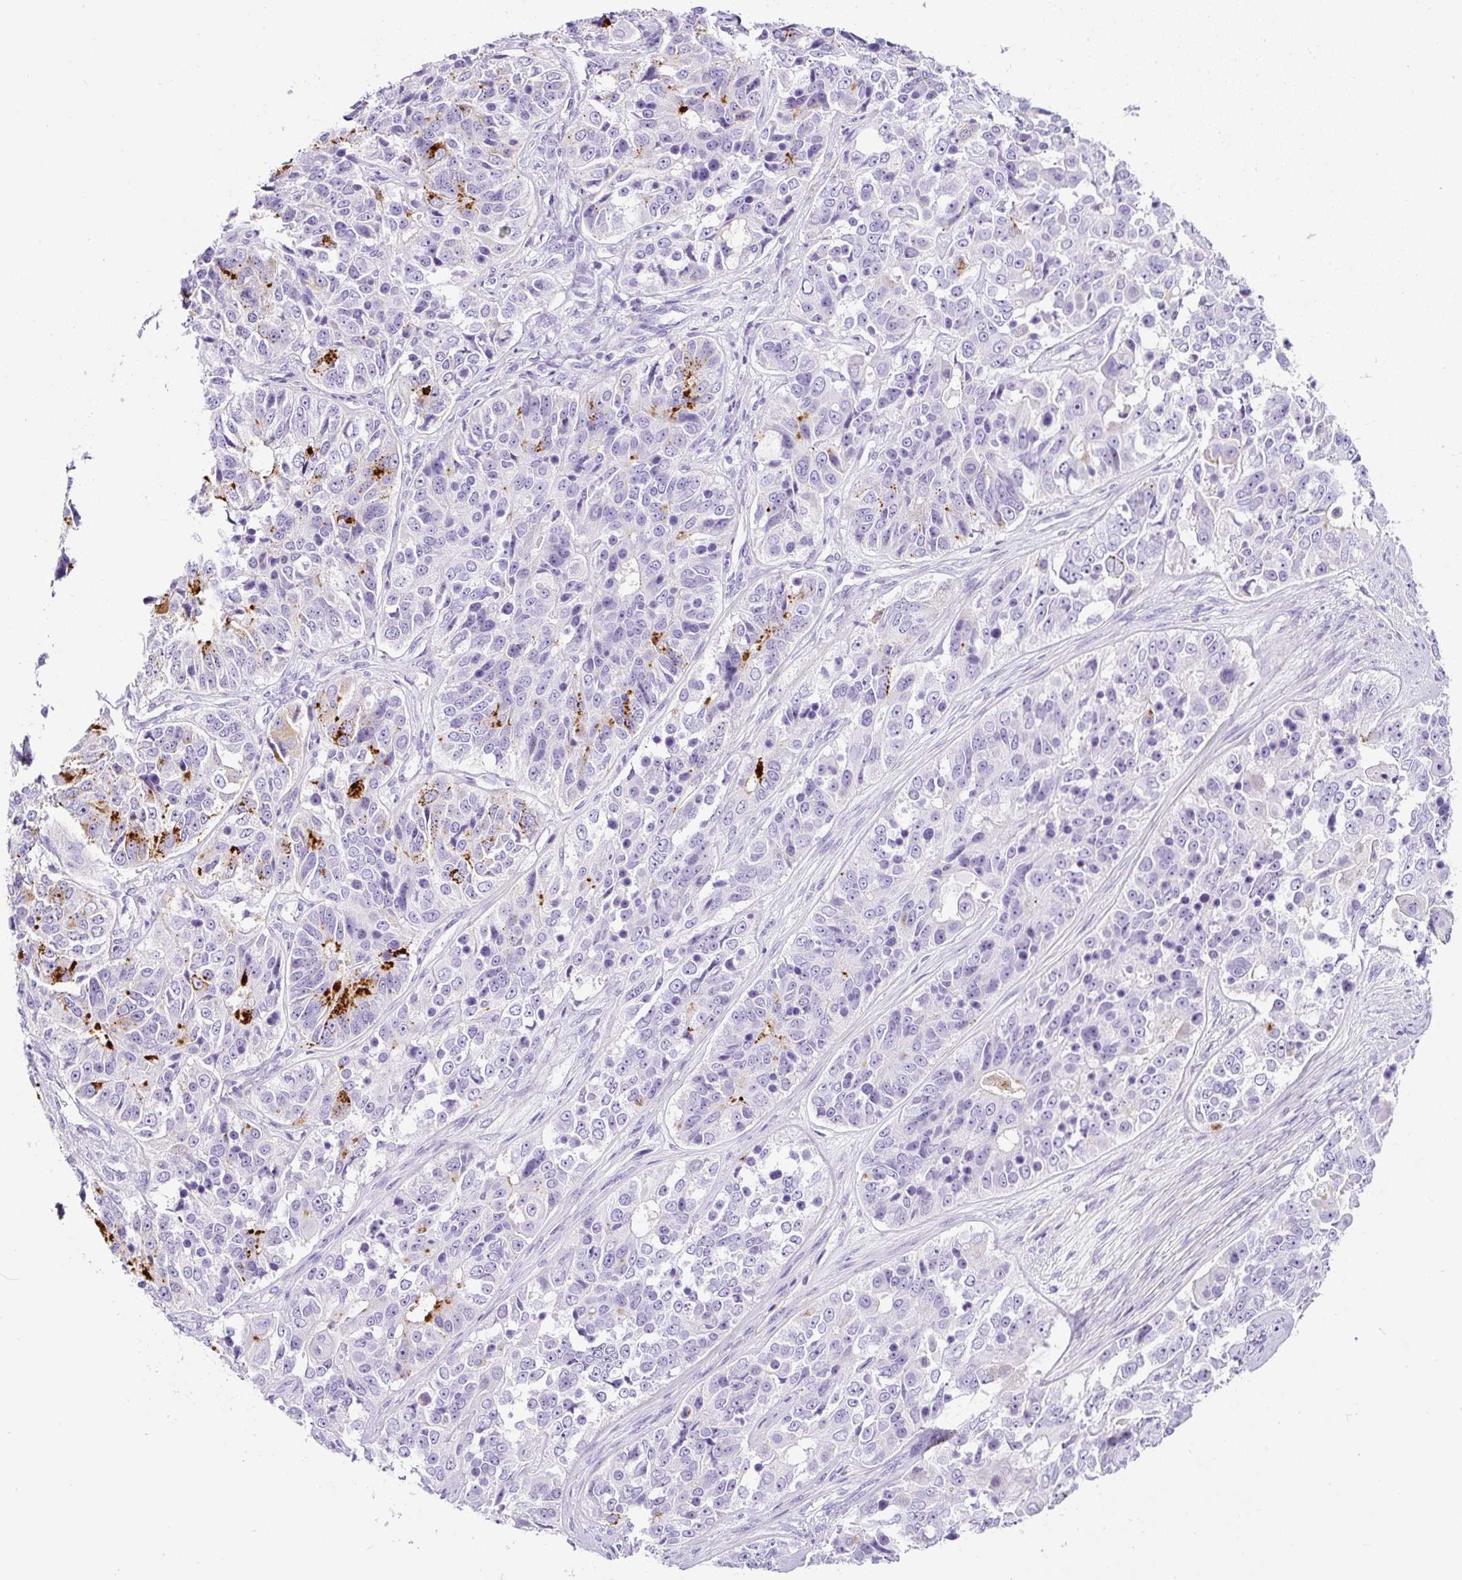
{"staining": {"intensity": "strong", "quantity": "<25%", "location": "cytoplasmic/membranous"}, "tissue": "ovarian cancer", "cell_type": "Tumor cells", "image_type": "cancer", "snomed": [{"axis": "morphology", "description": "Carcinoma, endometroid"}, {"axis": "topography", "description": "Ovary"}], "caption": "Tumor cells reveal medium levels of strong cytoplasmic/membranous expression in about <25% of cells in ovarian cancer.", "gene": "TMEM200B", "patient": {"sex": "female", "age": 51}}